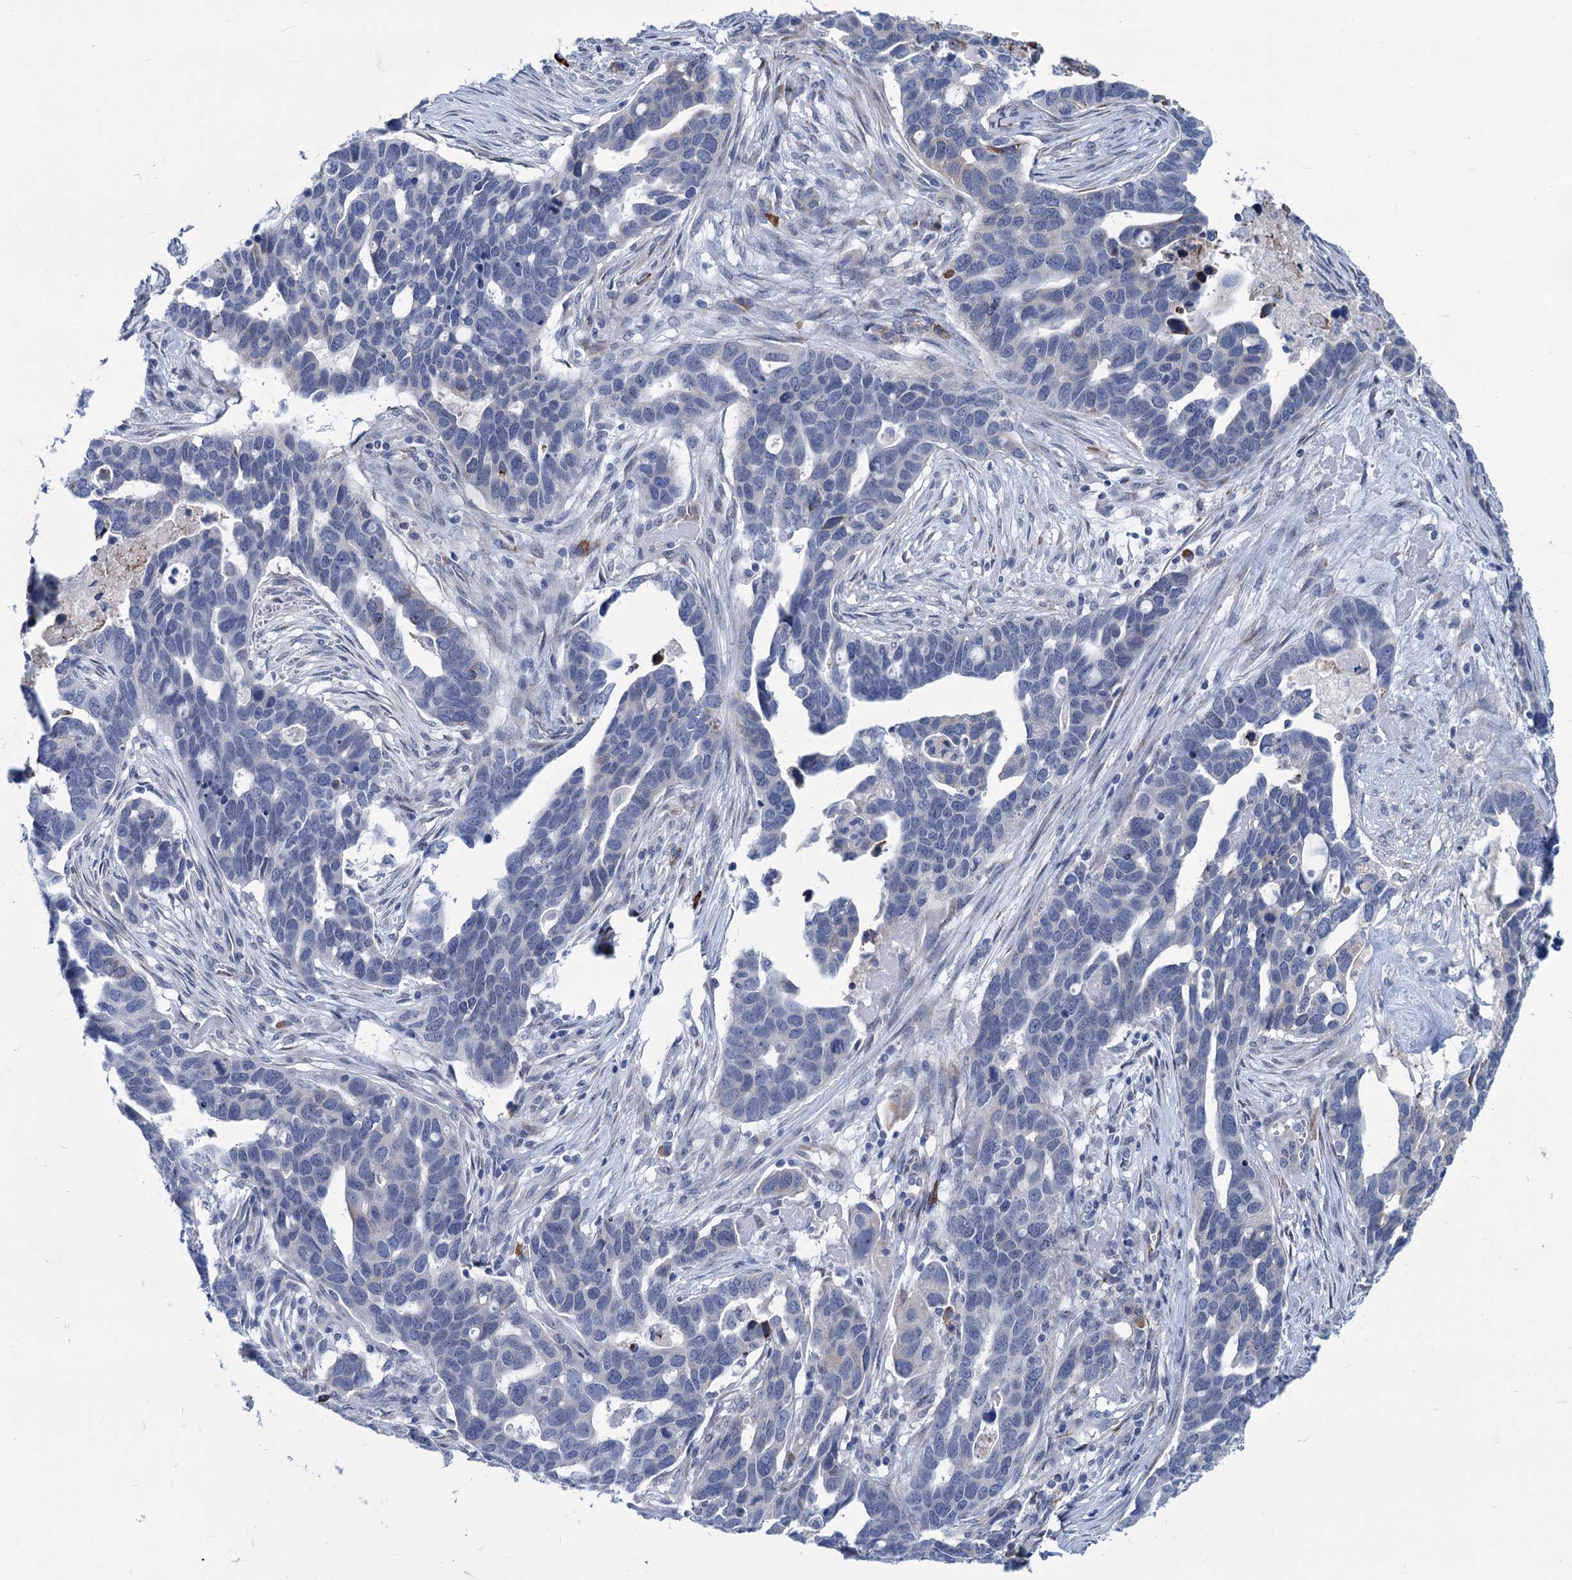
{"staining": {"intensity": "negative", "quantity": "none", "location": "none"}, "tissue": "ovarian cancer", "cell_type": "Tumor cells", "image_type": "cancer", "snomed": [{"axis": "morphology", "description": "Cystadenocarcinoma, serous, NOS"}, {"axis": "topography", "description": "Ovary"}], "caption": "IHC of ovarian cancer (serous cystadenocarcinoma) exhibits no staining in tumor cells. (DAB (3,3'-diaminobenzidine) immunohistochemistry visualized using brightfield microscopy, high magnification).", "gene": "NEU3", "patient": {"sex": "female", "age": 54}}